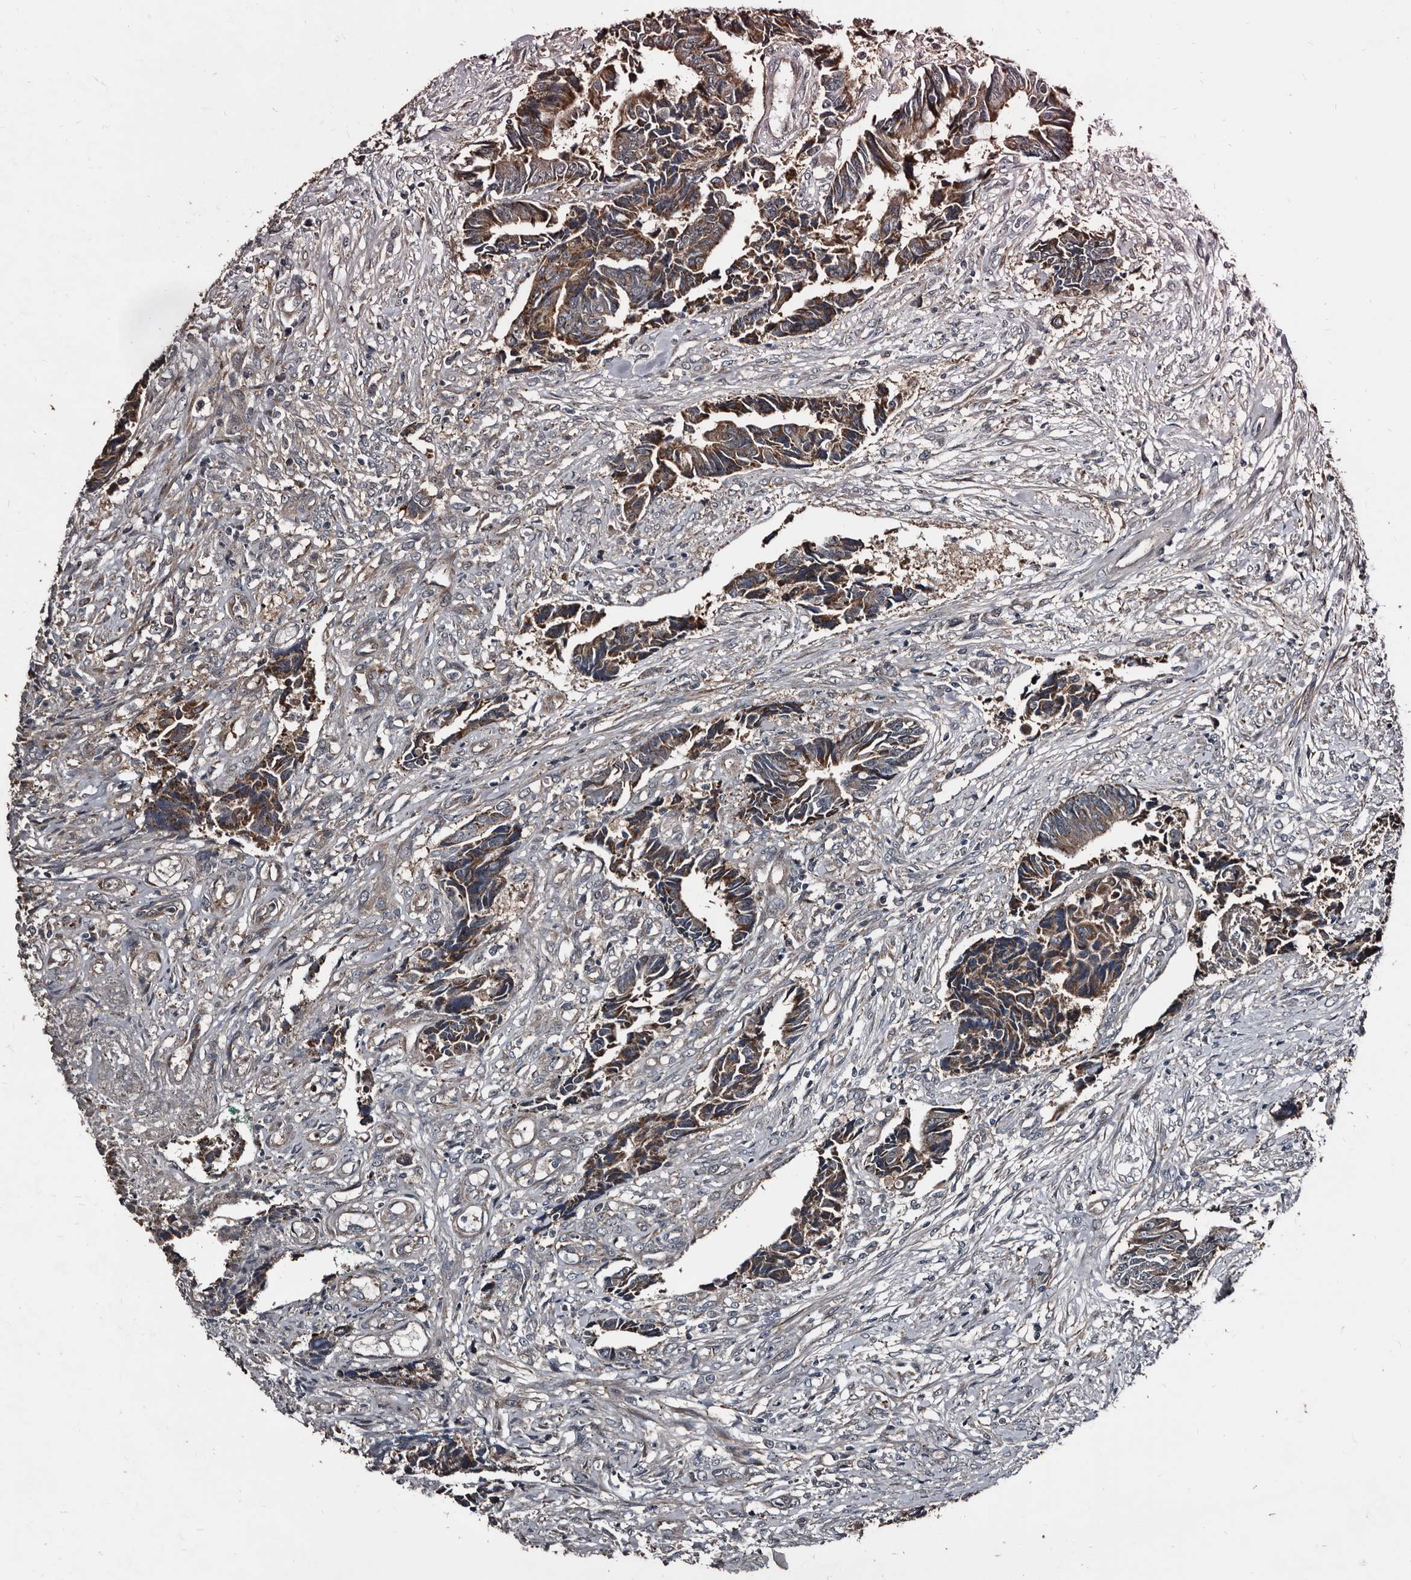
{"staining": {"intensity": "weak", "quantity": "25%-75%", "location": "cytoplasmic/membranous"}, "tissue": "colorectal cancer", "cell_type": "Tumor cells", "image_type": "cancer", "snomed": [{"axis": "morphology", "description": "Adenocarcinoma, NOS"}, {"axis": "topography", "description": "Rectum"}], "caption": "Immunohistochemical staining of adenocarcinoma (colorectal) shows low levels of weak cytoplasmic/membranous protein positivity in about 25%-75% of tumor cells.", "gene": "DHPS", "patient": {"sex": "male", "age": 84}}